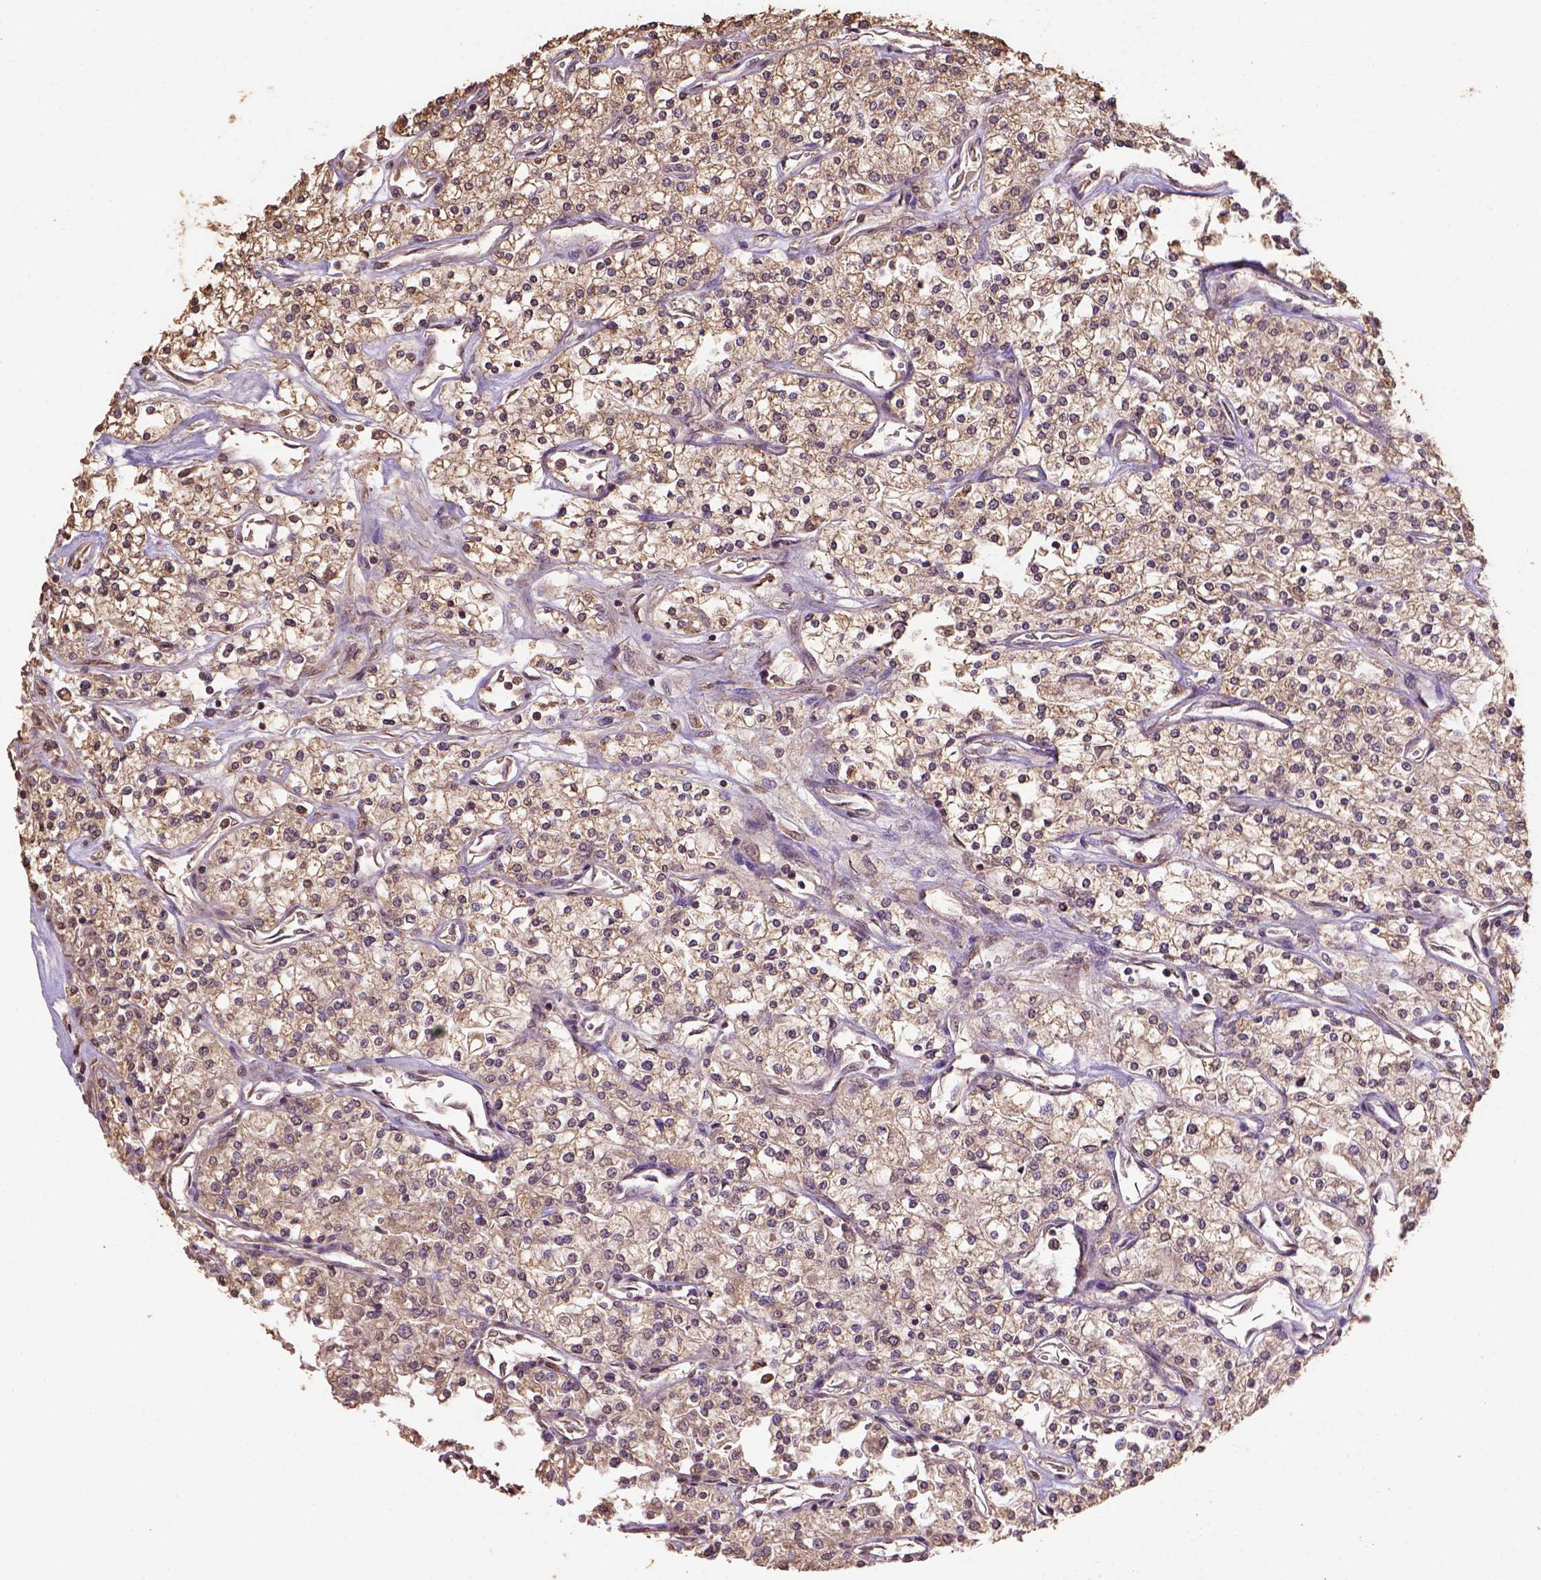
{"staining": {"intensity": "moderate", "quantity": ">75%", "location": "cytoplasmic/membranous"}, "tissue": "renal cancer", "cell_type": "Tumor cells", "image_type": "cancer", "snomed": [{"axis": "morphology", "description": "Adenocarcinoma, NOS"}, {"axis": "topography", "description": "Kidney"}], "caption": "A high-resolution image shows immunohistochemistry (IHC) staining of renal adenocarcinoma, which demonstrates moderate cytoplasmic/membranous staining in approximately >75% of tumor cells. (DAB (3,3'-diaminobenzidine) = brown stain, brightfield microscopy at high magnification).", "gene": "CSTF2T", "patient": {"sex": "male", "age": 80}}